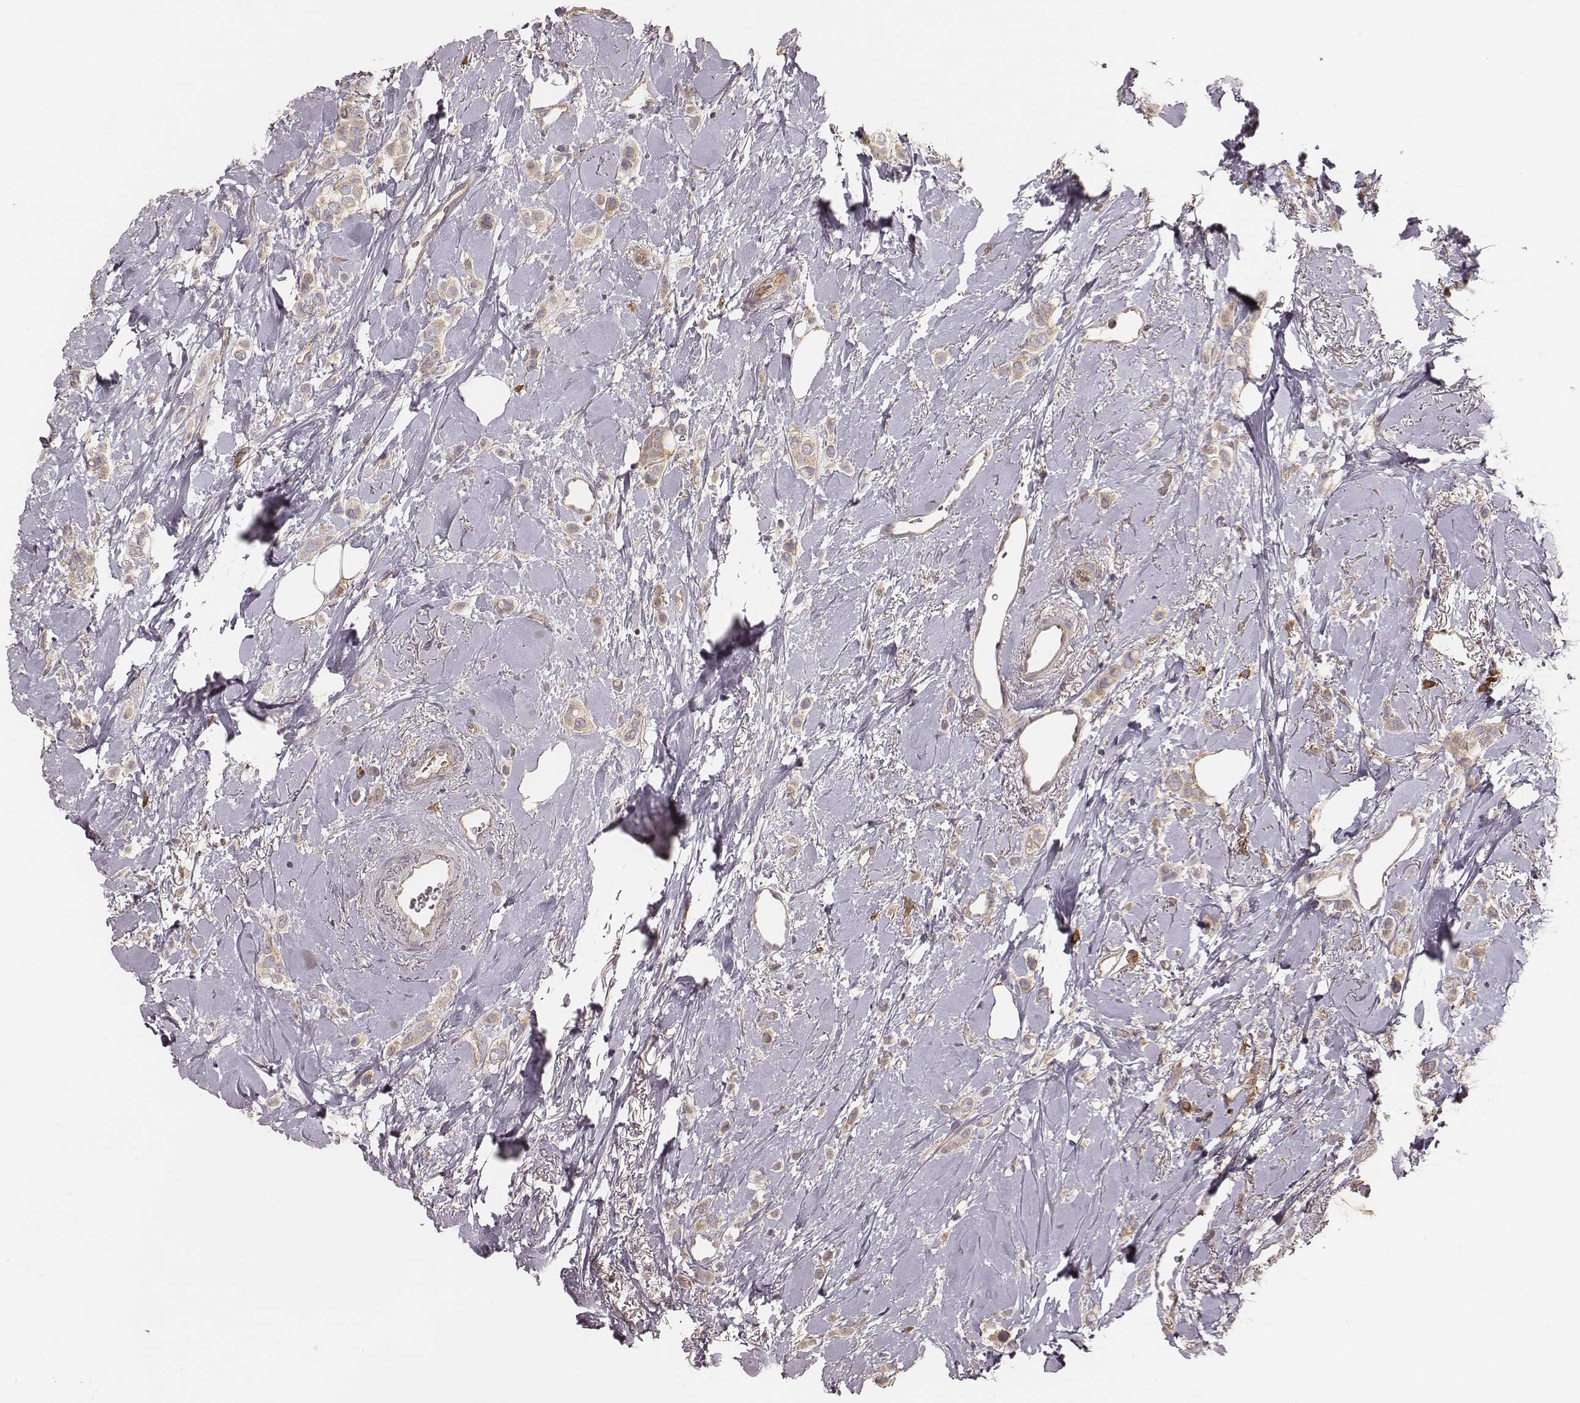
{"staining": {"intensity": "moderate", "quantity": "25%-75%", "location": "cytoplasmic/membranous"}, "tissue": "breast cancer", "cell_type": "Tumor cells", "image_type": "cancer", "snomed": [{"axis": "morphology", "description": "Lobular carcinoma"}, {"axis": "topography", "description": "Breast"}], "caption": "Immunohistochemical staining of human breast lobular carcinoma exhibits medium levels of moderate cytoplasmic/membranous protein staining in about 25%-75% of tumor cells.", "gene": "CARS1", "patient": {"sex": "female", "age": 66}}